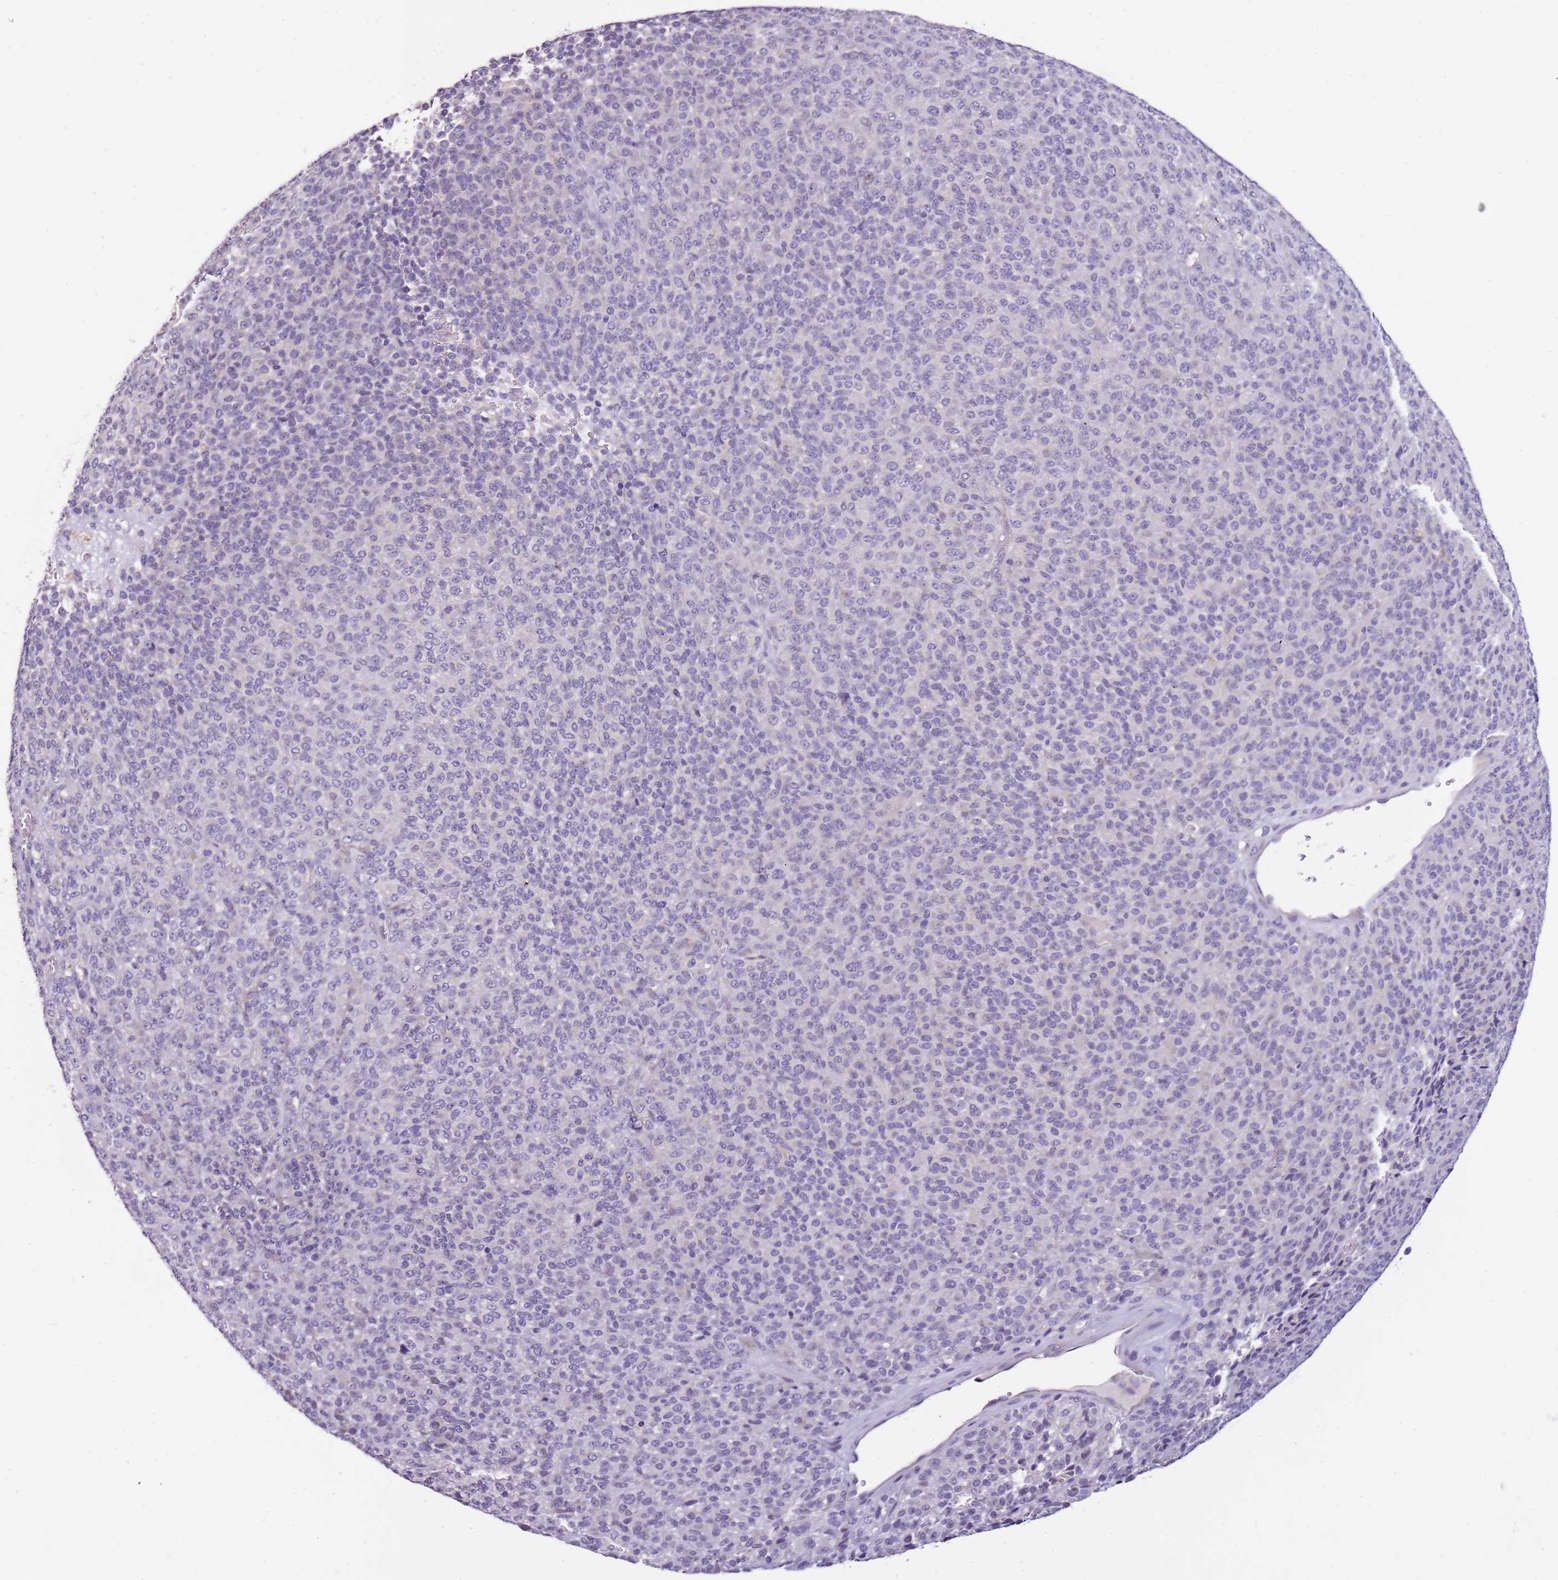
{"staining": {"intensity": "negative", "quantity": "none", "location": "none"}, "tissue": "melanoma", "cell_type": "Tumor cells", "image_type": "cancer", "snomed": [{"axis": "morphology", "description": "Malignant melanoma, Metastatic site"}, {"axis": "topography", "description": "Brain"}], "caption": "Tumor cells are negative for brown protein staining in melanoma.", "gene": "NKX2-3", "patient": {"sex": "female", "age": 56}}